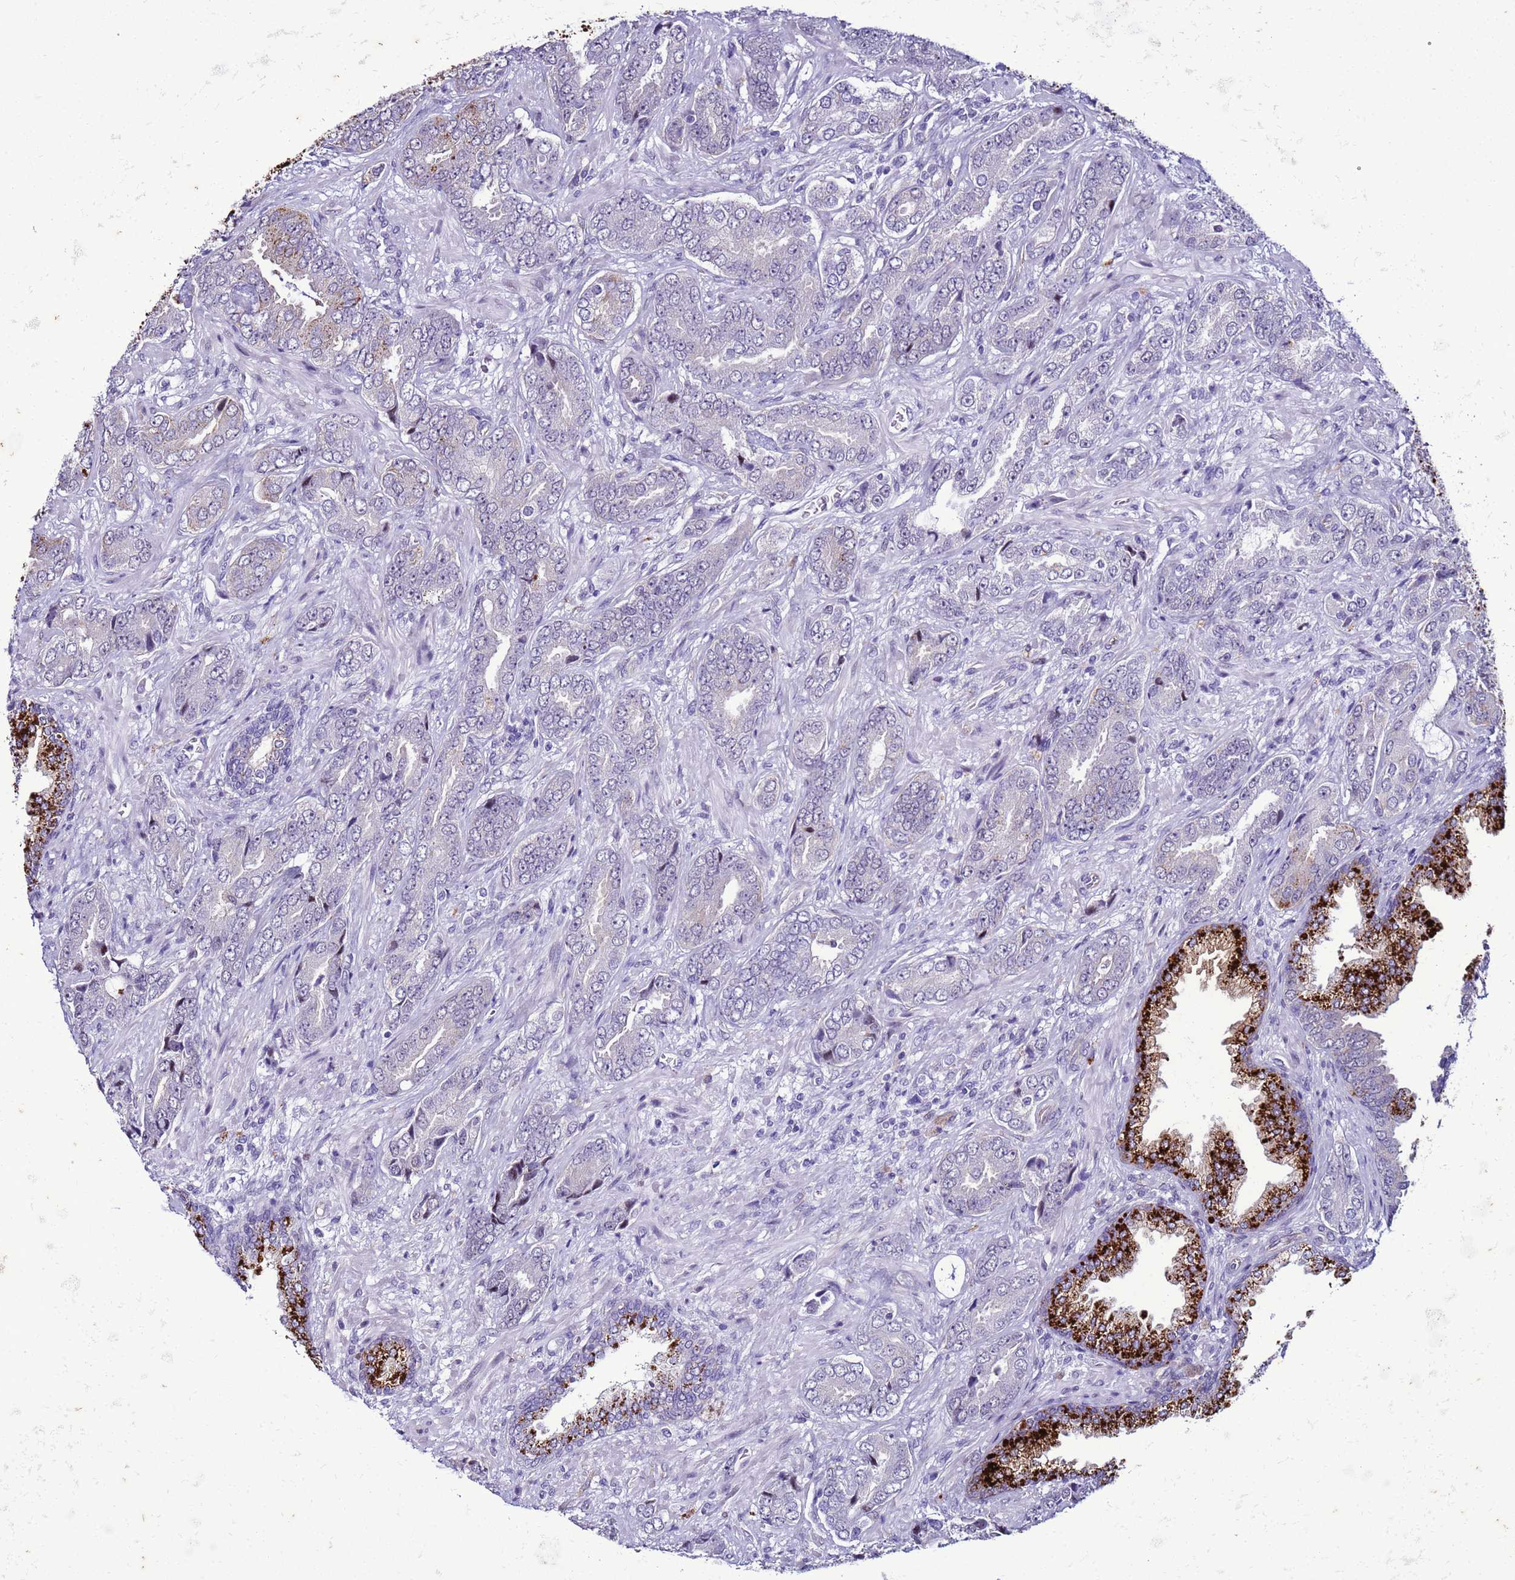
{"staining": {"intensity": "negative", "quantity": "none", "location": "none"}, "tissue": "prostate cancer", "cell_type": "Tumor cells", "image_type": "cancer", "snomed": [{"axis": "morphology", "description": "Adenocarcinoma, High grade"}, {"axis": "topography", "description": "Prostate"}], "caption": "Photomicrograph shows no significant protein expression in tumor cells of prostate cancer (high-grade adenocarcinoma). (Stains: DAB IHC with hematoxylin counter stain, Microscopy: brightfield microscopy at high magnification).", "gene": "LRRC10B", "patient": {"sex": "male", "age": 71}}